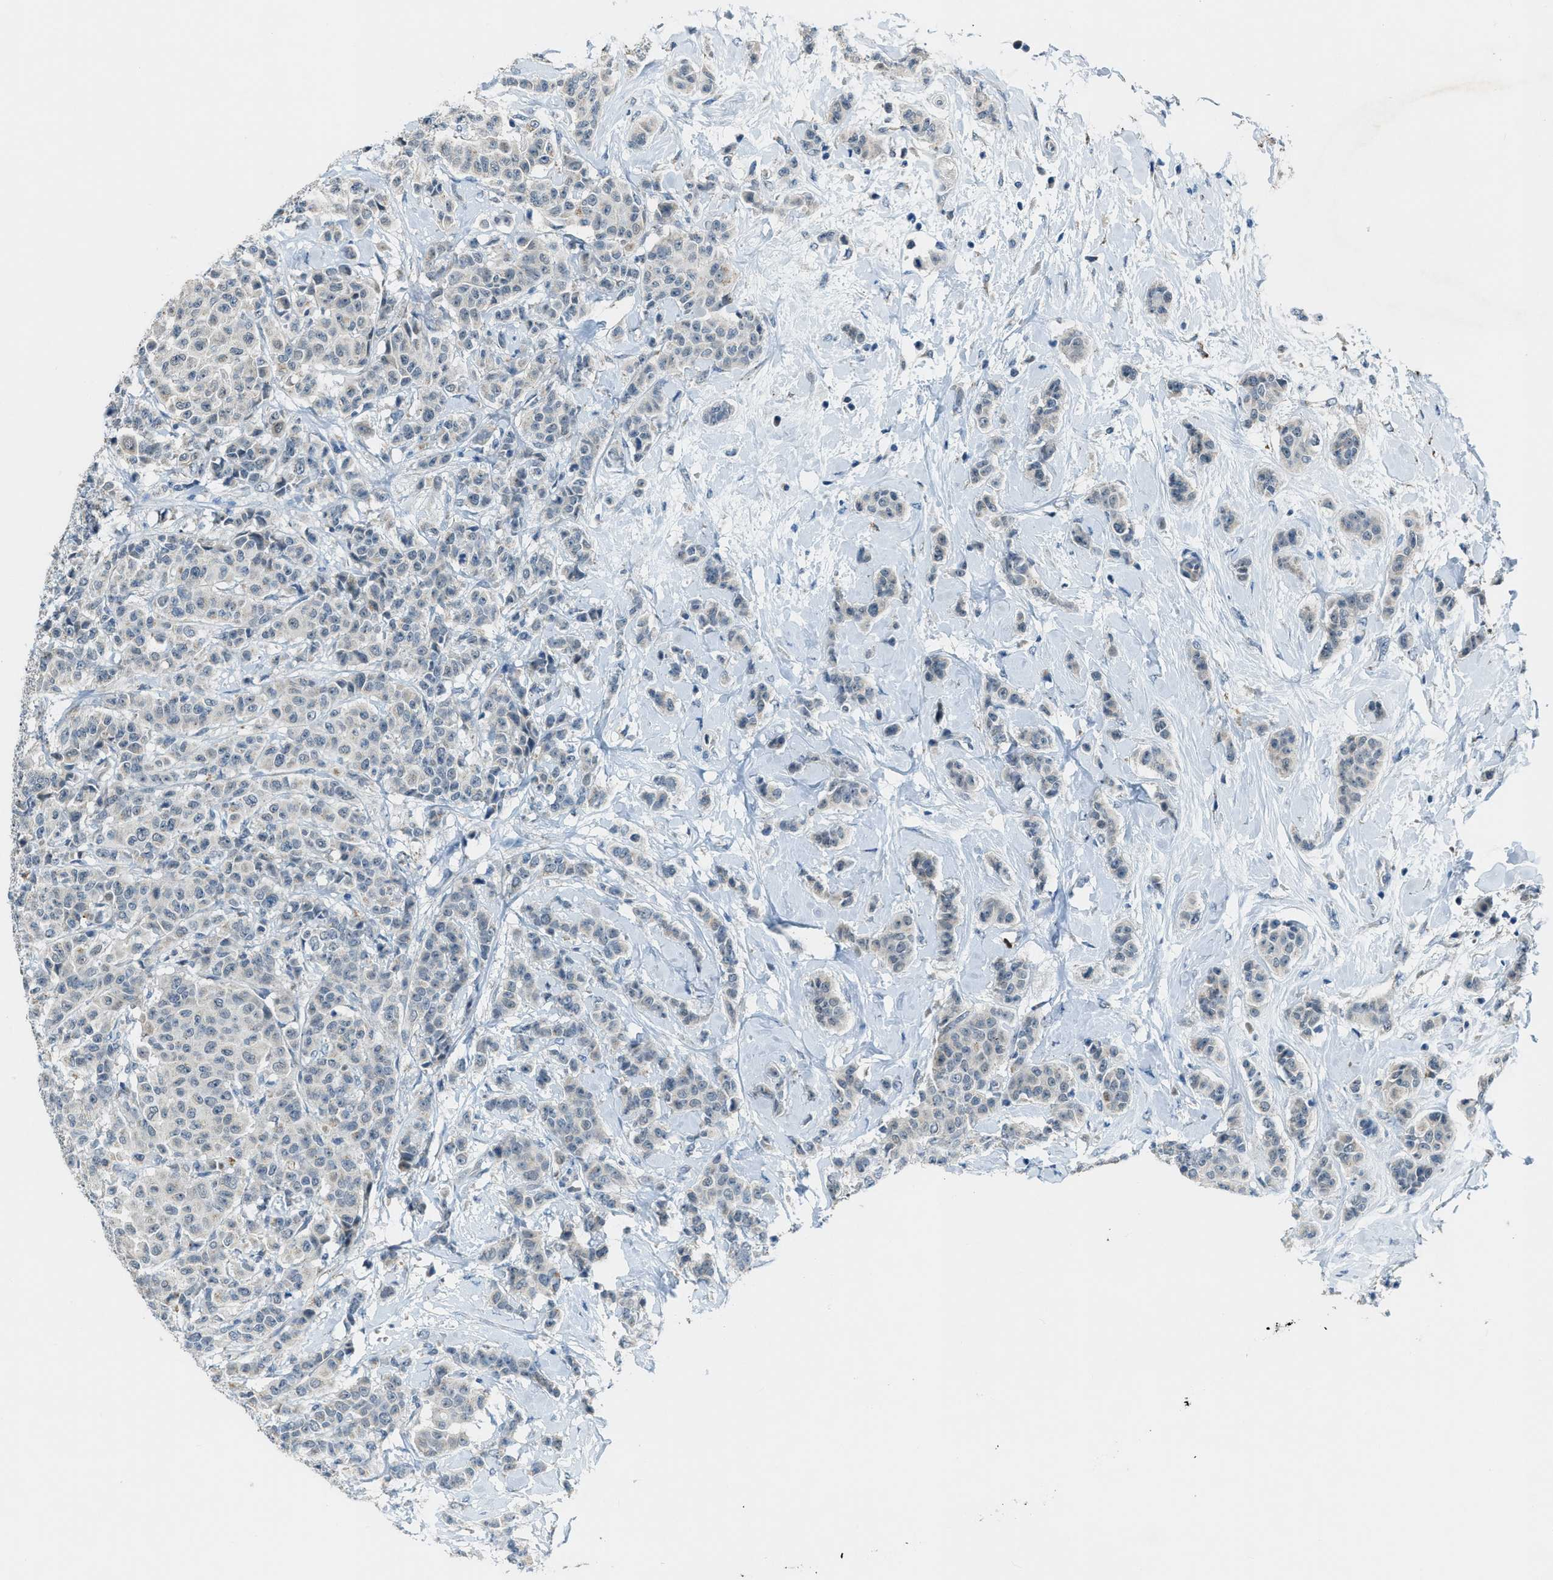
{"staining": {"intensity": "negative", "quantity": "none", "location": "none"}, "tissue": "breast cancer", "cell_type": "Tumor cells", "image_type": "cancer", "snomed": [{"axis": "morphology", "description": "Normal tissue, NOS"}, {"axis": "morphology", "description": "Duct carcinoma"}, {"axis": "topography", "description": "Breast"}], "caption": "An immunohistochemistry (IHC) histopathology image of breast intraductal carcinoma is shown. There is no staining in tumor cells of breast intraductal carcinoma.", "gene": "CDON", "patient": {"sex": "female", "age": 40}}